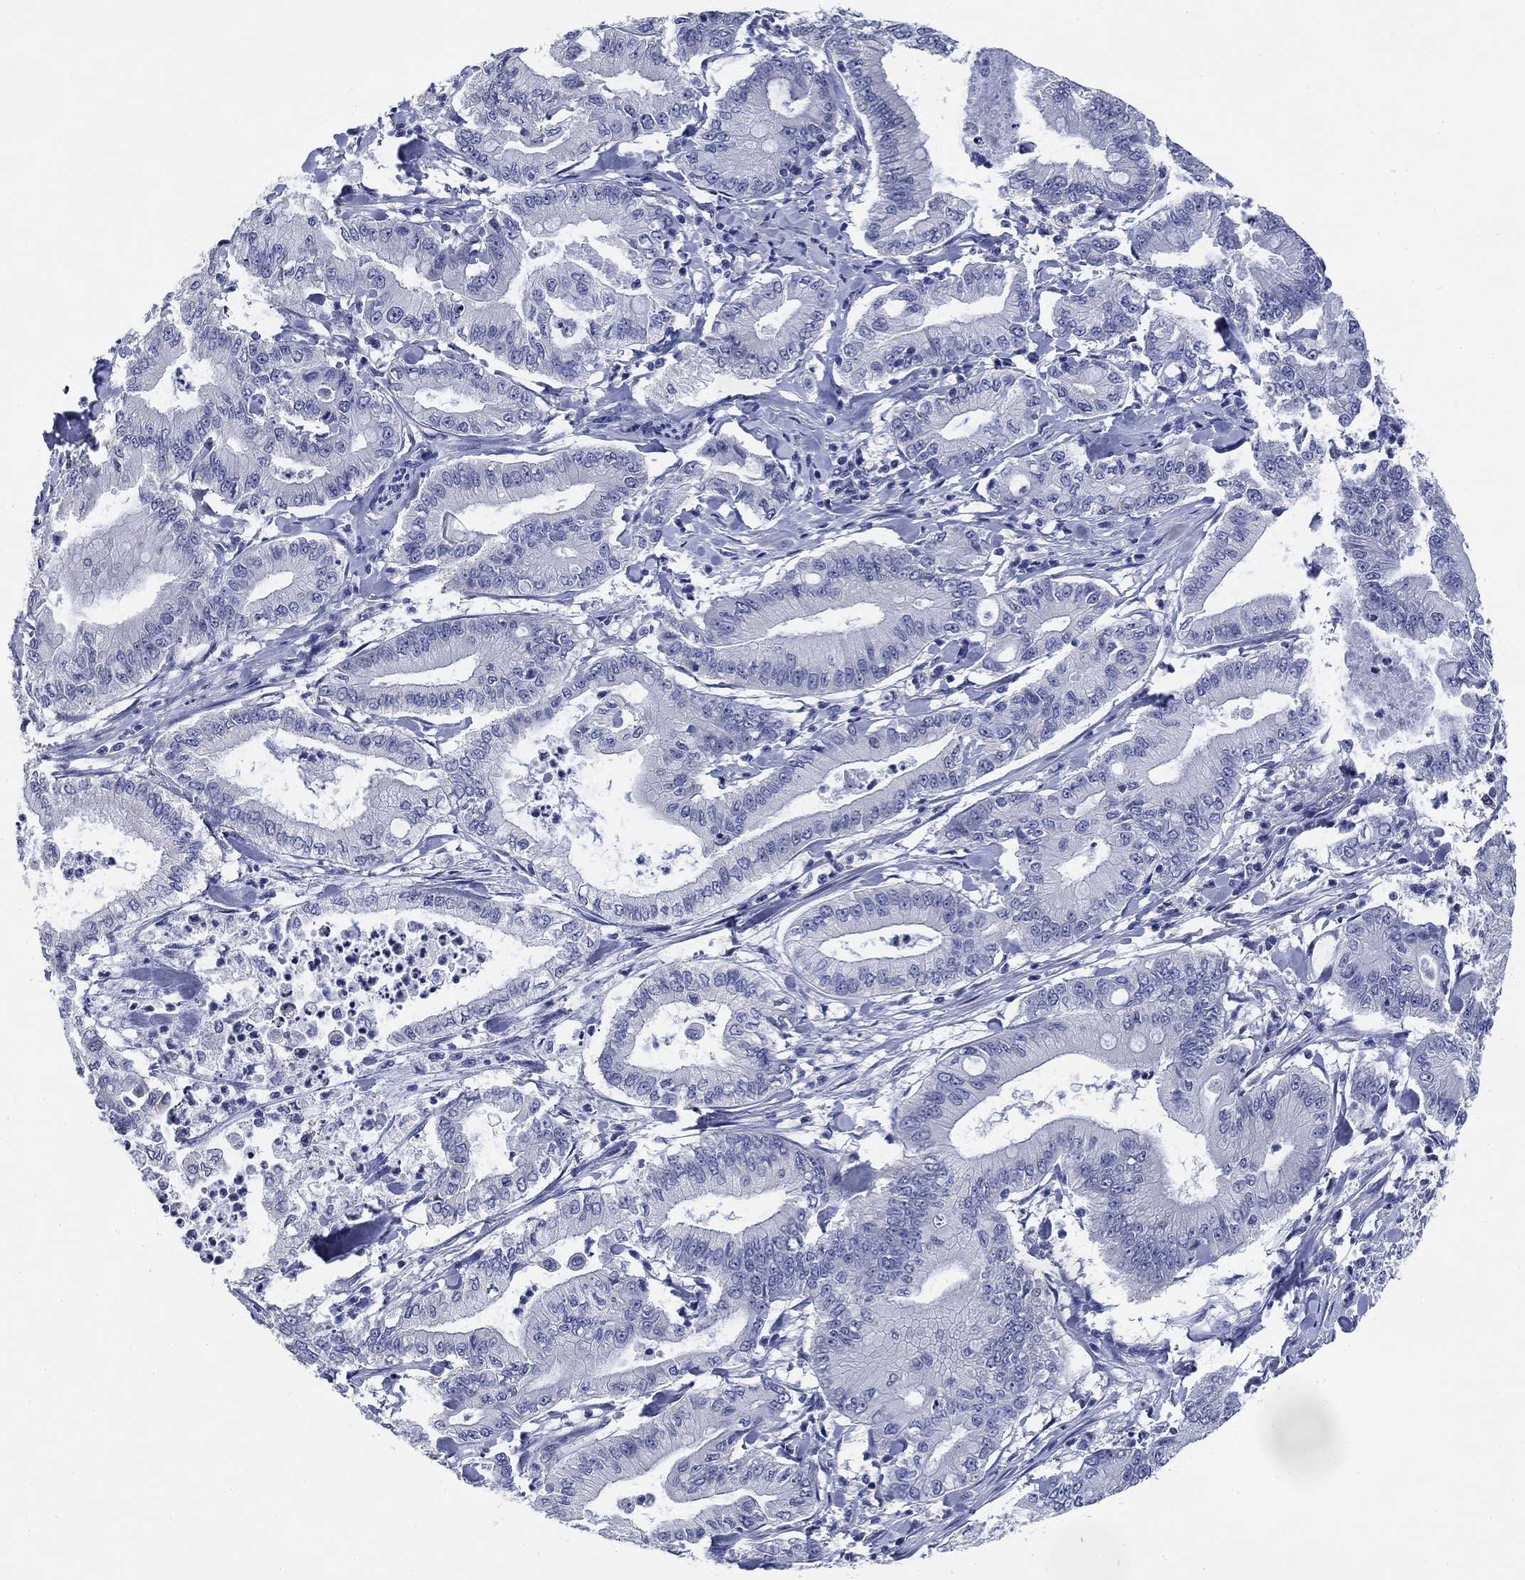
{"staining": {"intensity": "negative", "quantity": "none", "location": "none"}, "tissue": "pancreatic cancer", "cell_type": "Tumor cells", "image_type": "cancer", "snomed": [{"axis": "morphology", "description": "Adenocarcinoma, NOS"}, {"axis": "topography", "description": "Pancreas"}], "caption": "This is an immunohistochemistry photomicrograph of human pancreatic cancer. There is no expression in tumor cells.", "gene": "DAZL", "patient": {"sex": "male", "age": 71}}